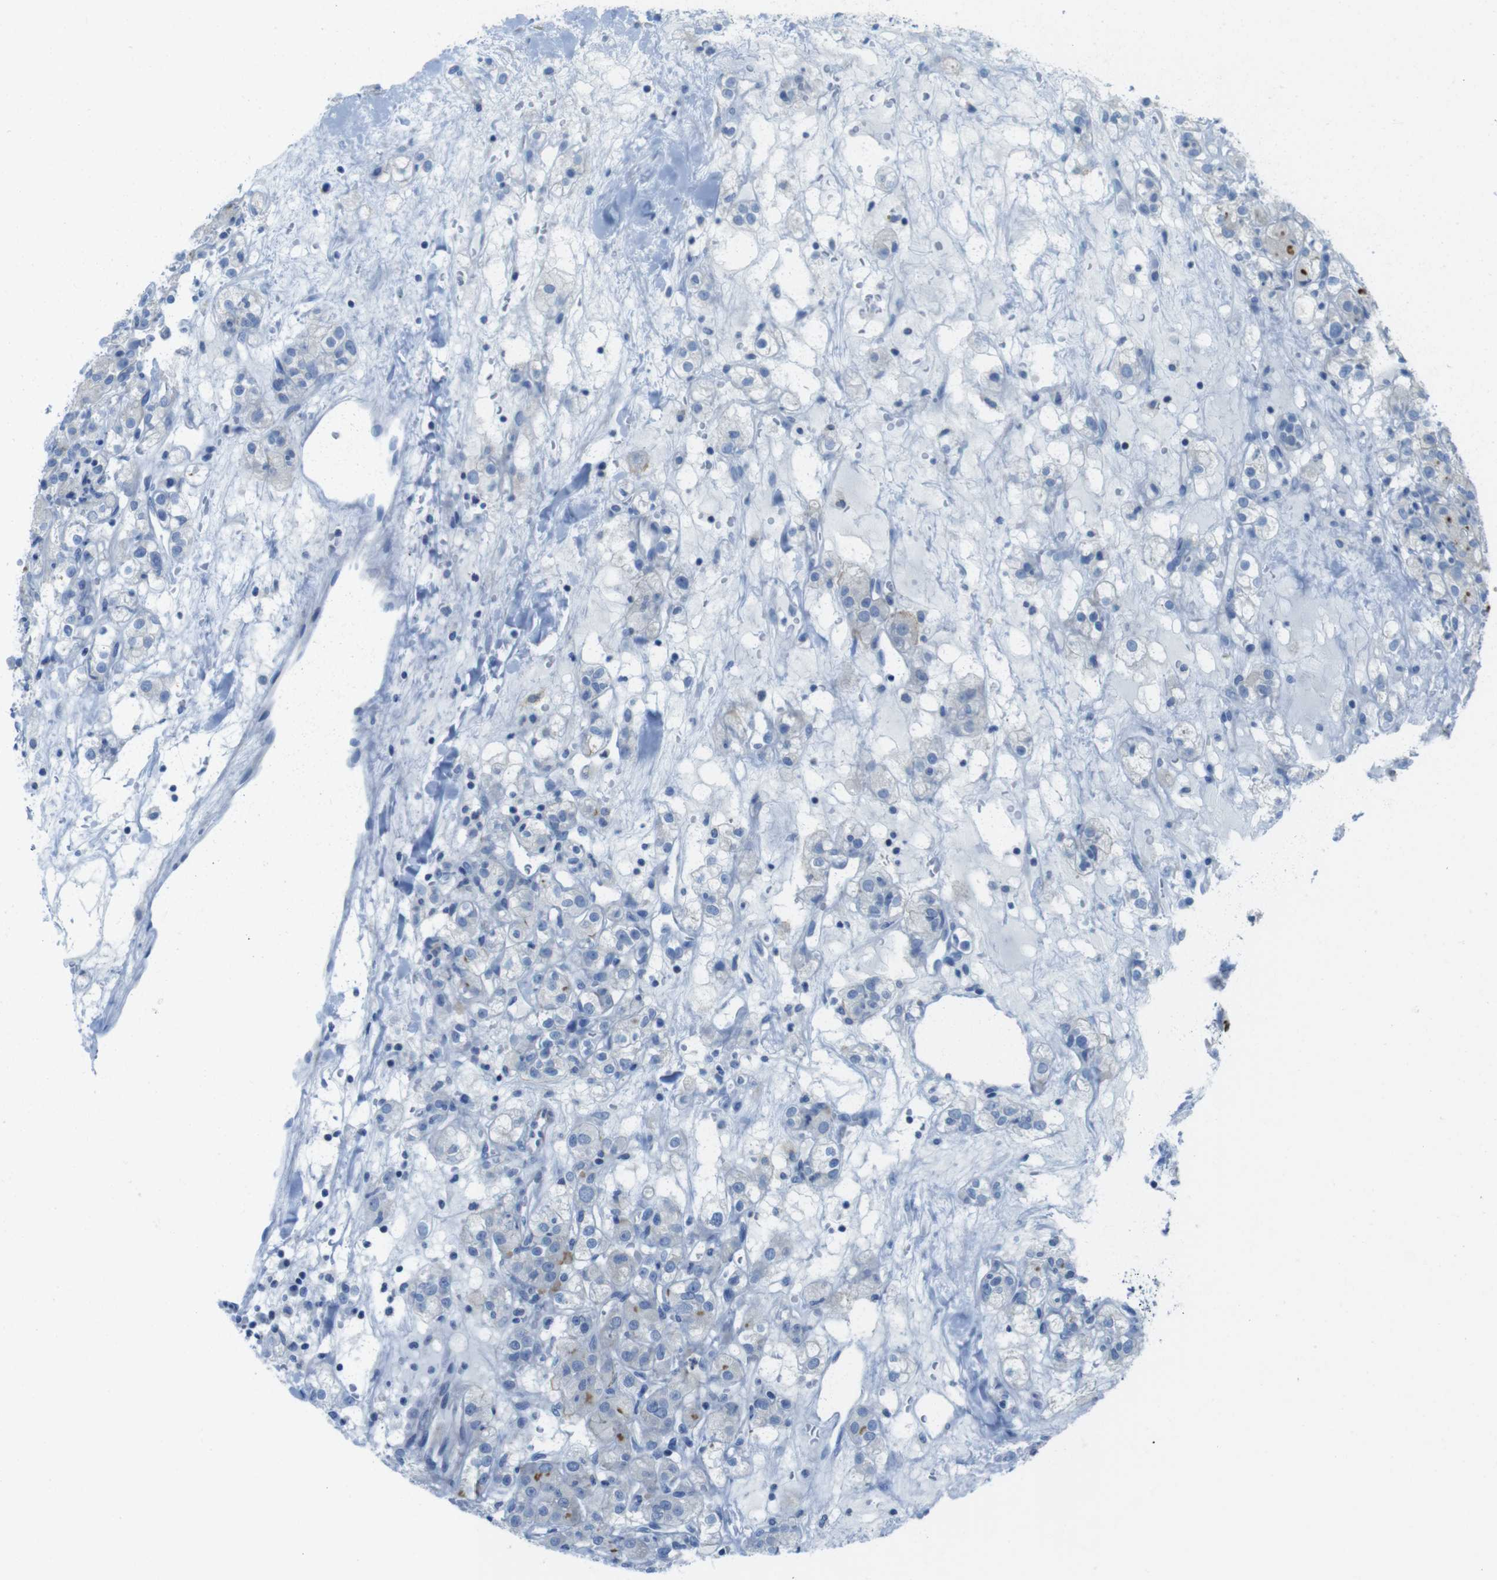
{"staining": {"intensity": "moderate", "quantity": "<25%", "location": "cytoplasmic/membranous"}, "tissue": "renal cancer", "cell_type": "Tumor cells", "image_type": "cancer", "snomed": [{"axis": "morphology", "description": "Normal tissue, NOS"}, {"axis": "morphology", "description": "Adenocarcinoma, NOS"}, {"axis": "topography", "description": "Kidney"}], "caption": "An image of human renal cancer stained for a protein reveals moderate cytoplasmic/membranous brown staining in tumor cells.", "gene": "ASIC5", "patient": {"sex": "male", "age": 61}}